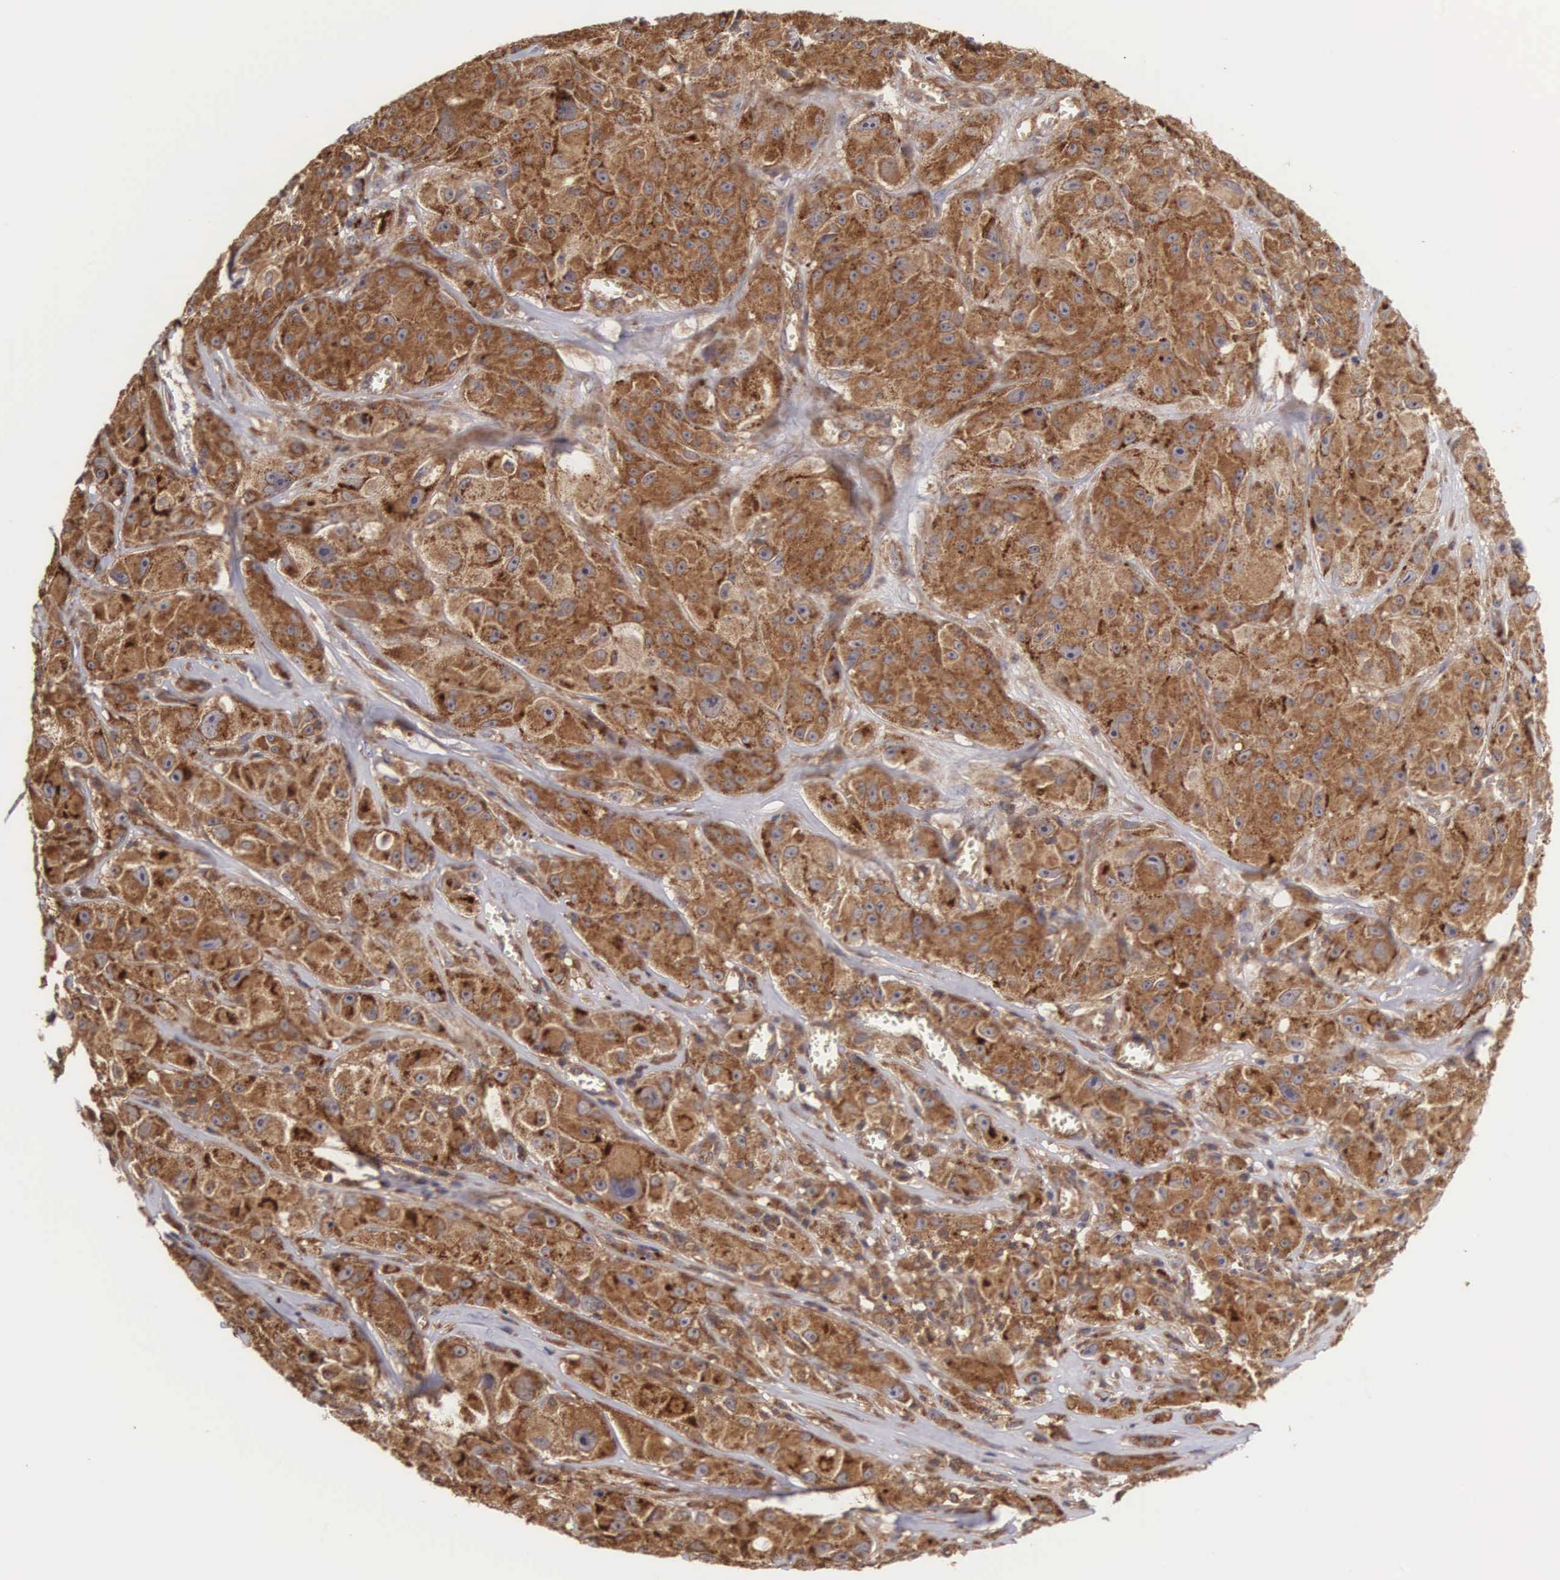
{"staining": {"intensity": "strong", "quantity": ">75%", "location": "cytoplasmic/membranous"}, "tissue": "melanoma", "cell_type": "Tumor cells", "image_type": "cancer", "snomed": [{"axis": "morphology", "description": "Malignant melanoma, NOS"}, {"axis": "topography", "description": "Skin"}], "caption": "Immunohistochemical staining of malignant melanoma displays high levels of strong cytoplasmic/membranous expression in about >75% of tumor cells. Using DAB (3,3'-diaminobenzidine) (brown) and hematoxylin (blue) stains, captured at high magnification using brightfield microscopy.", "gene": "DHRS1", "patient": {"sex": "male", "age": 56}}